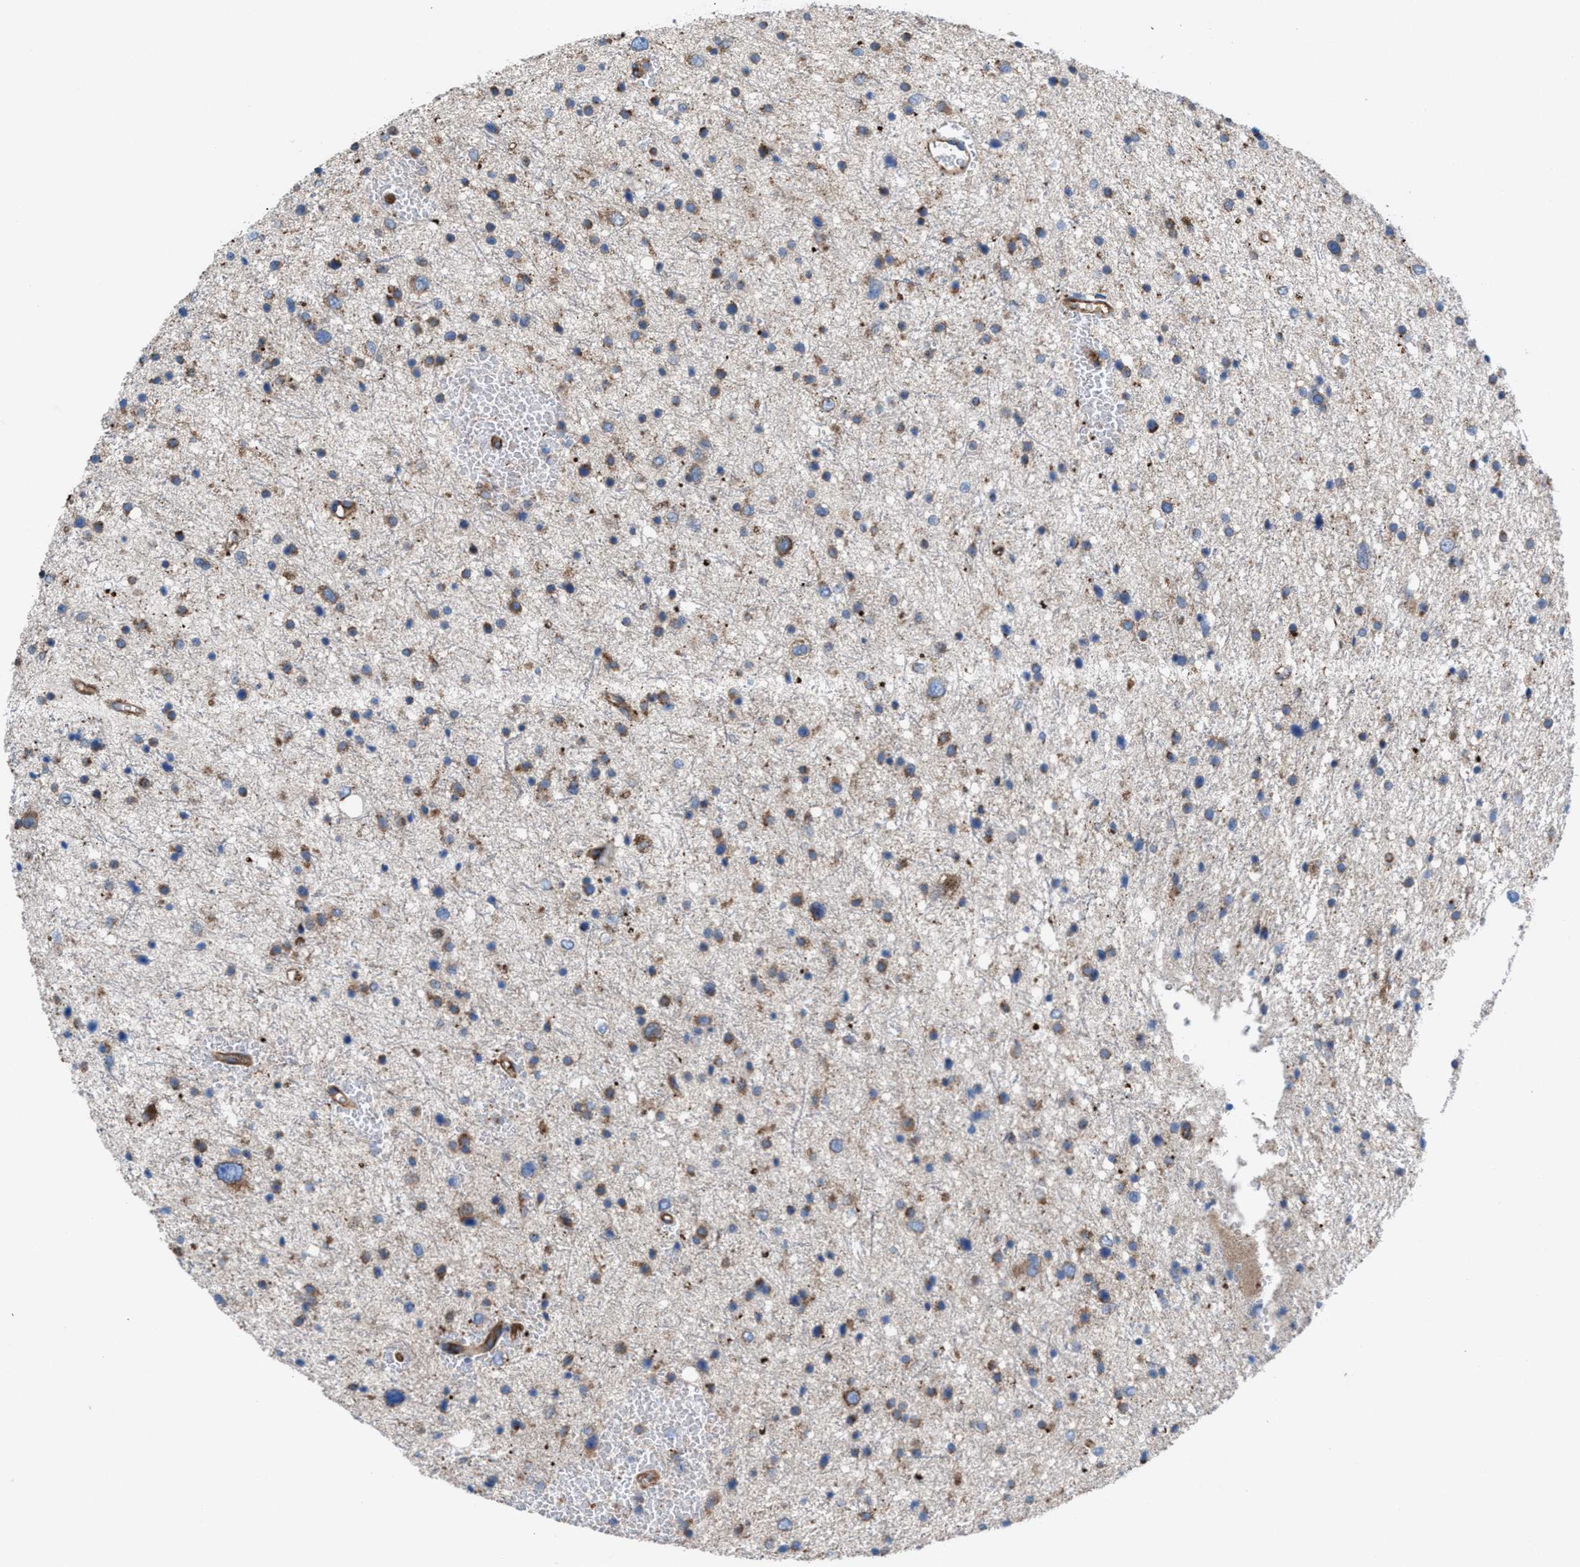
{"staining": {"intensity": "moderate", "quantity": ">75%", "location": "cytoplasmic/membranous"}, "tissue": "glioma", "cell_type": "Tumor cells", "image_type": "cancer", "snomed": [{"axis": "morphology", "description": "Glioma, malignant, Low grade"}, {"axis": "topography", "description": "Brain"}], "caption": "The image reveals staining of malignant glioma (low-grade), revealing moderate cytoplasmic/membranous protein positivity (brown color) within tumor cells.", "gene": "NYAP1", "patient": {"sex": "female", "age": 37}}